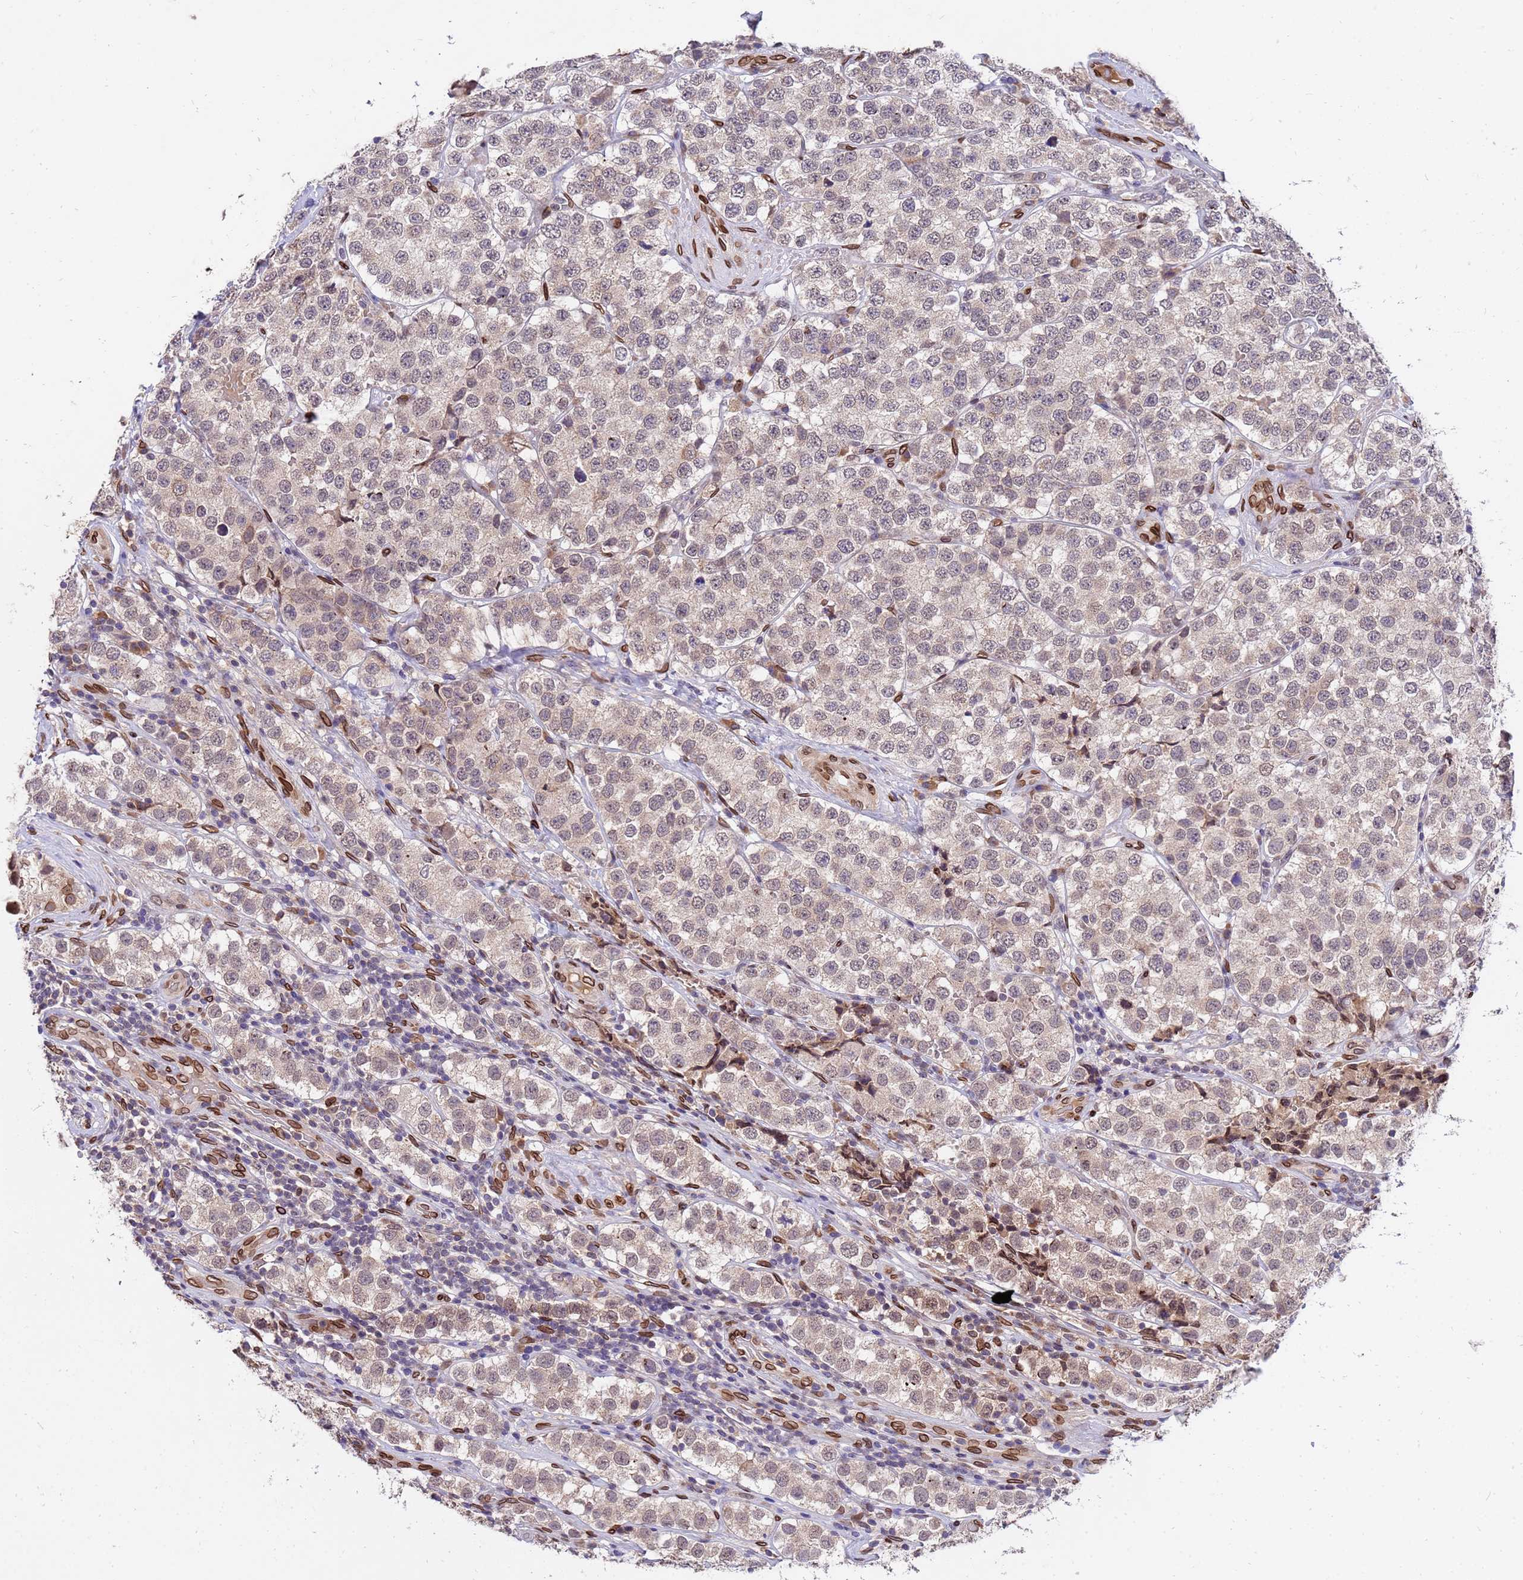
{"staining": {"intensity": "weak", "quantity": "<25%", "location": "cytoplasmic/membranous,nuclear"}, "tissue": "testis cancer", "cell_type": "Tumor cells", "image_type": "cancer", "snomed": [{"axis": "morphology", "description": "Seminoma, NOS"}, {"axis": "topography", "description": "Testis"}], "caption": "High power microscopy histopathology image of an immunohistochemistry (IHC) image of testis cancer (seminoma), revealing no significant expression in tumor cells.", "gene": "GPR135", "patient": {"sex": "male", "age": 34}}